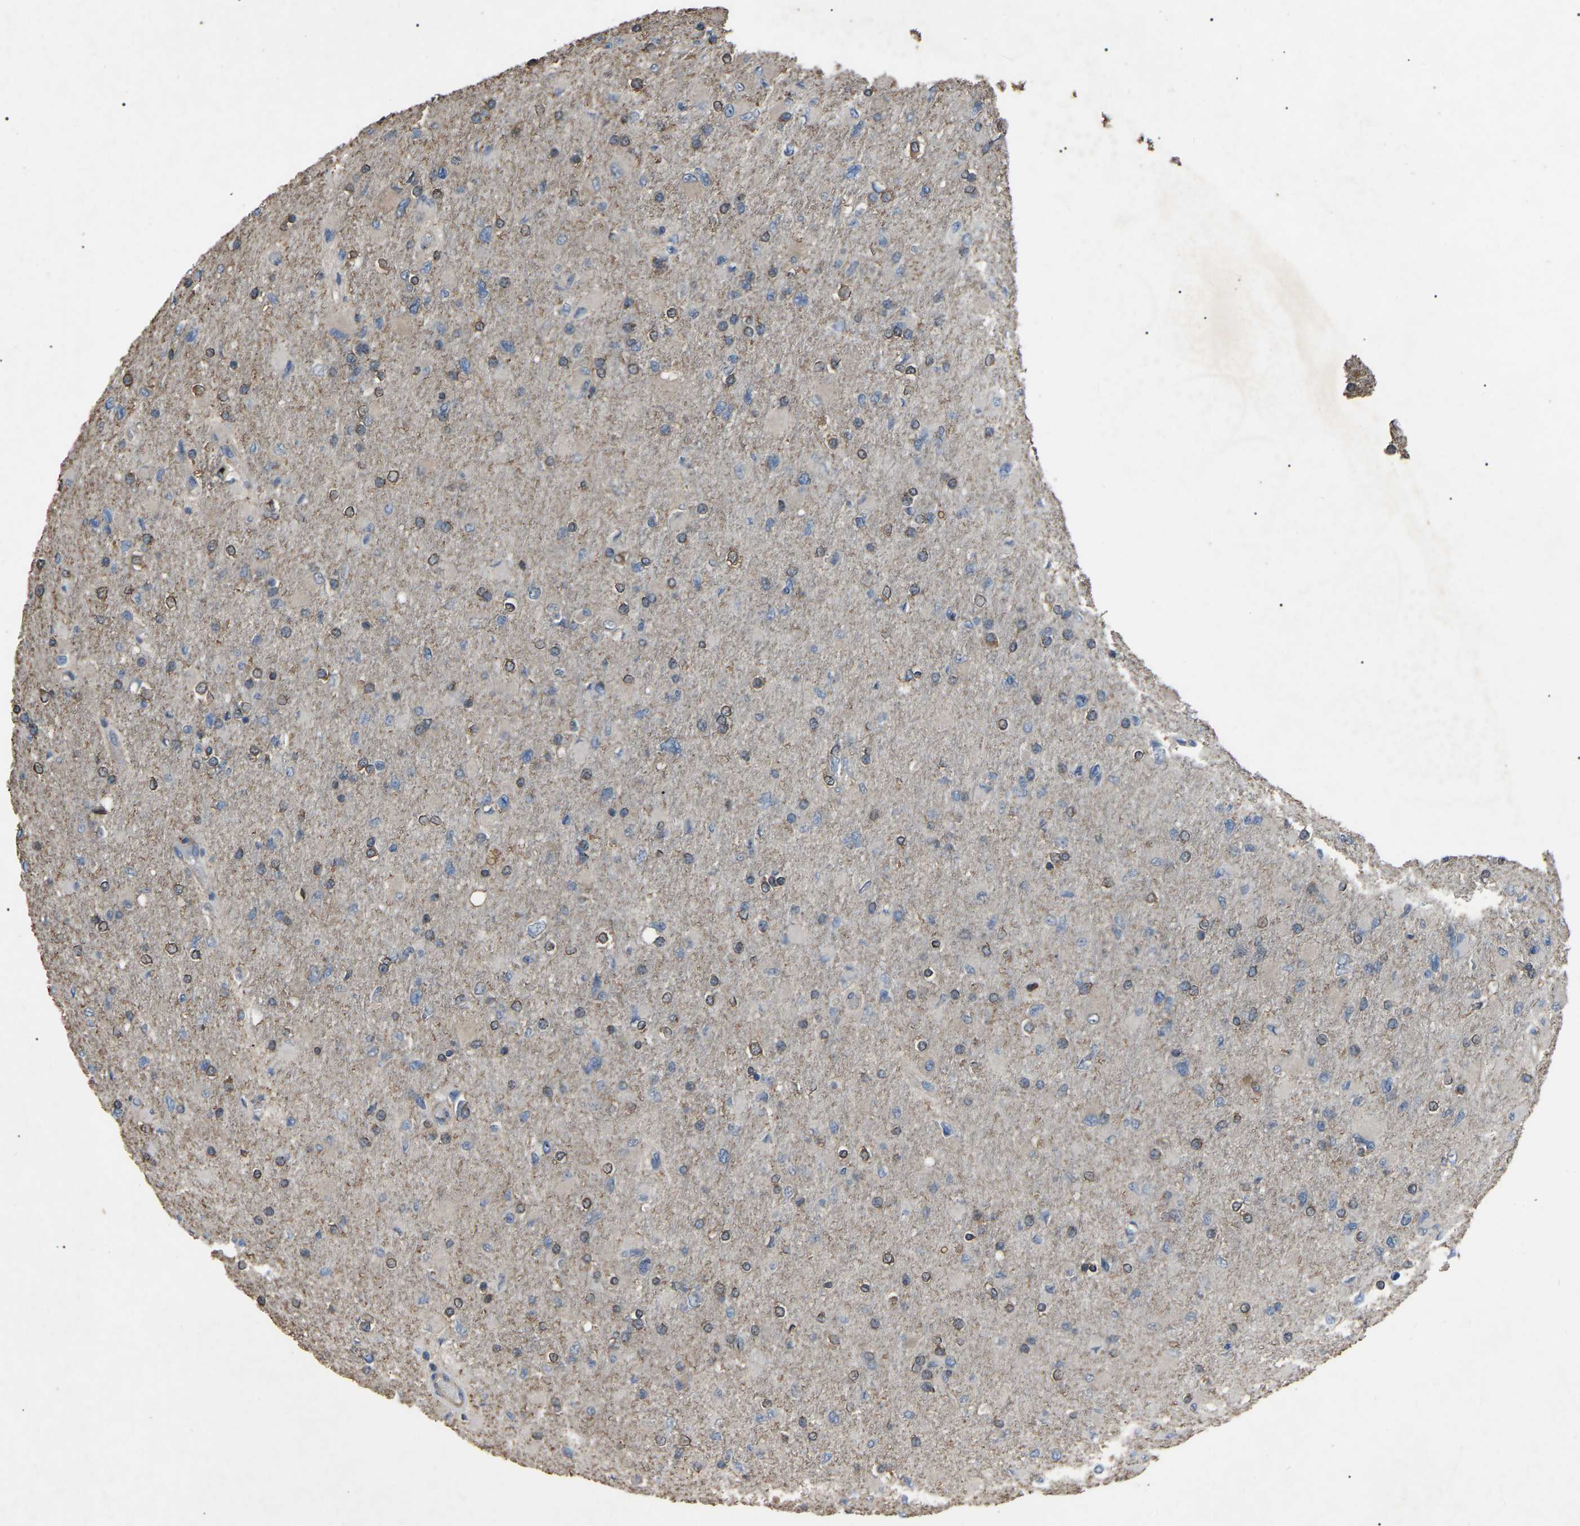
{"staining": {"intensity": "moderate", "quantity": "25%-75%", "location": "cytoplasmic/membranous"}, "tissue": "glioma", "cell_type": "Tumor cells", "image_type": "cancer", "snomed": [{"axis": "morphology", "description": "Glioma, malignant, High grade"}, {"axis": "topography", "description": "Cerebral cortex"}], "caption": "Protein staining of glioma tissue demonstrates moderate cytoplasmic/membranous staining in approximately 25%-75% of tumor cells.", "gene": "AIMP1", "patient": {"sex": "female", "age": 36}}